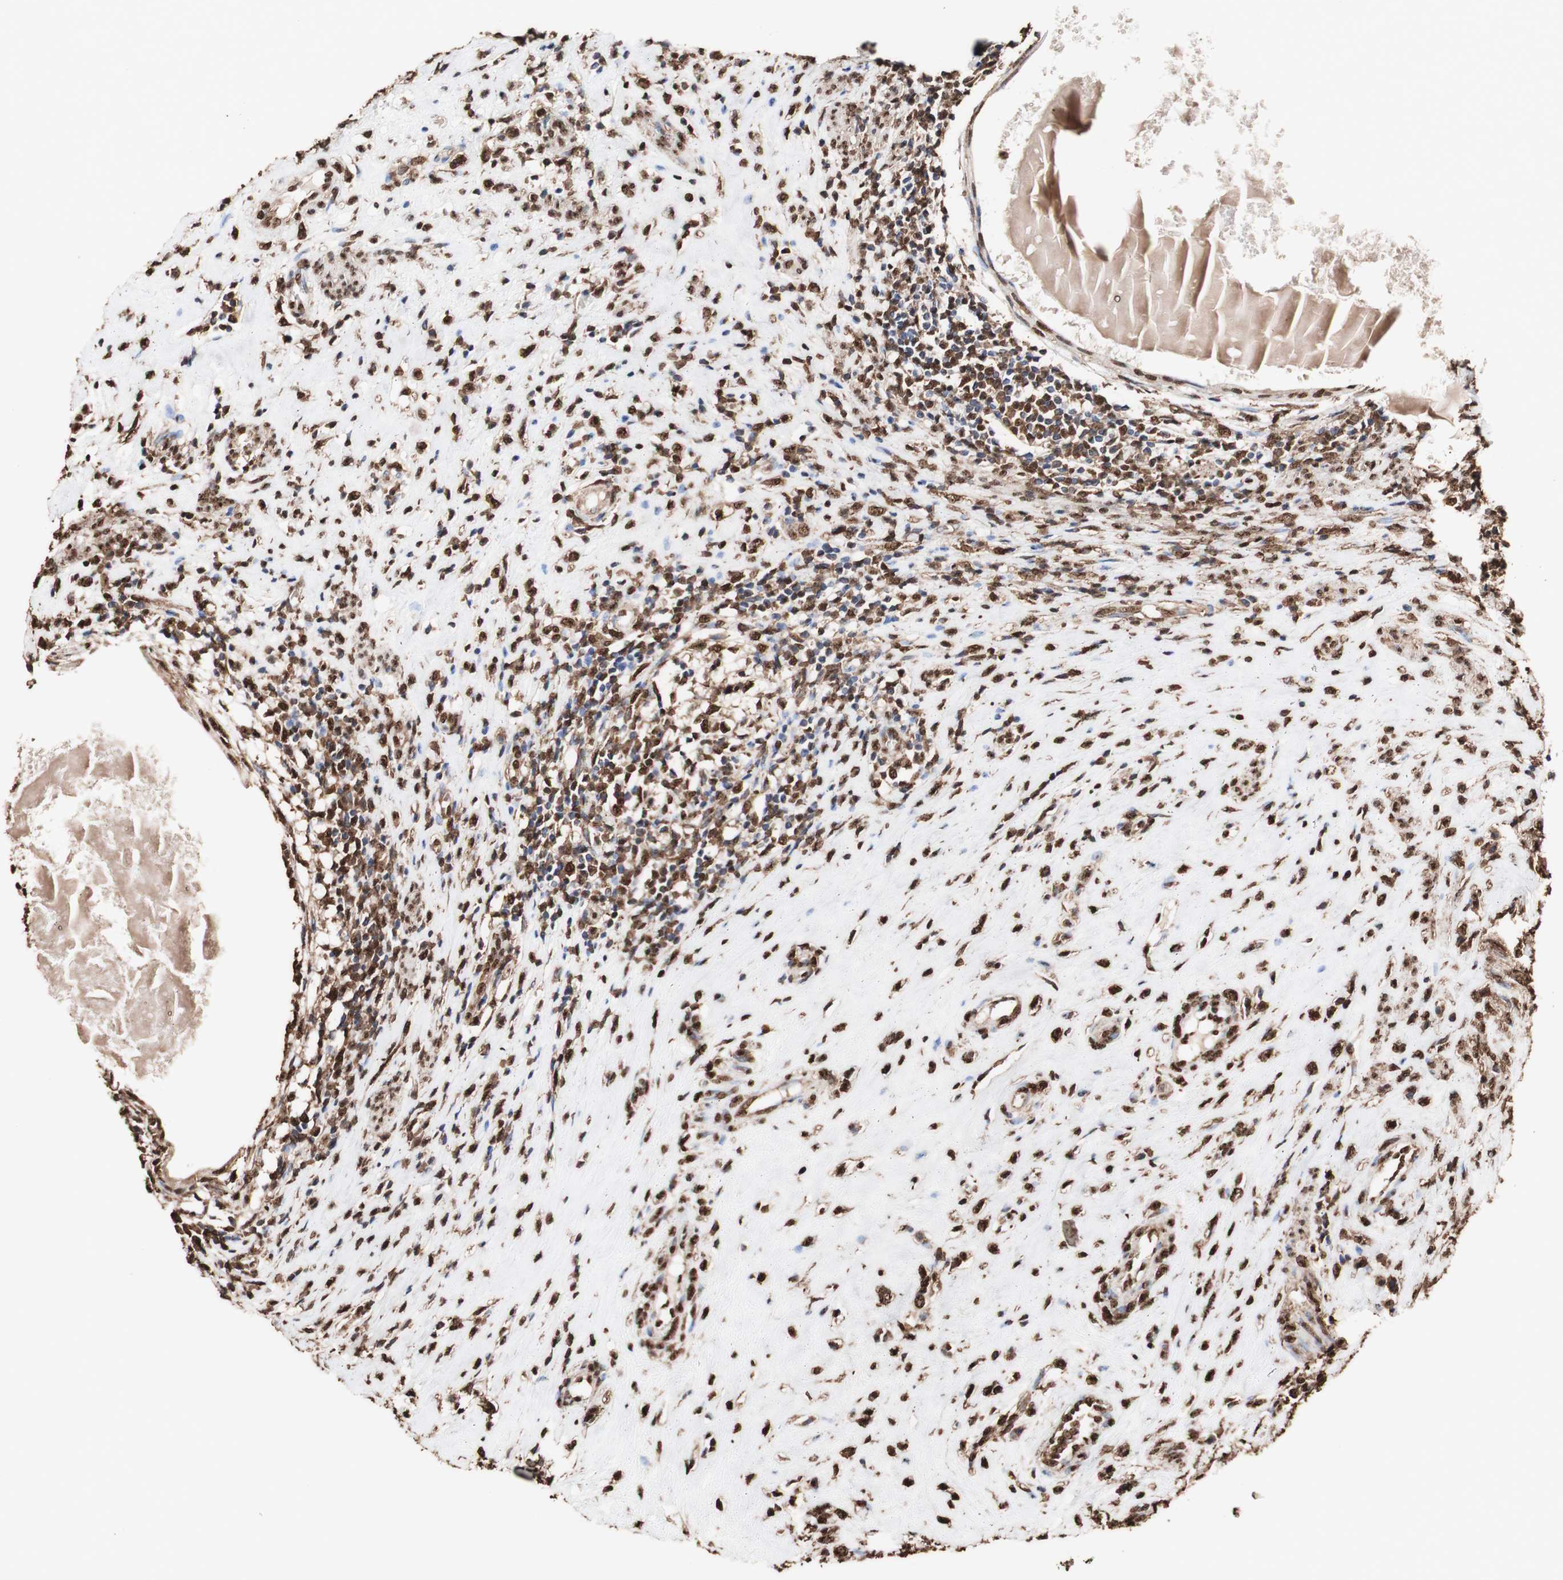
{"staining": {"intensity": "moderate", "quantity": ">75%", "location": "cytoplasmic/membranous,nuclear"}, "tissue": "testis cancer", "cell_type": "Tumor cells", "image_type": "cancer", "snomed": [{"axis": "morphology", "description": "Necrosis, NOS"}, {"axis": "morphology", "description": "Carcinoma, Embryonal, NOS"}, {"axis": "topography", "description": "Testis"}], "caption": "The immunohistochemical stain labels moderate cytoplasmic/membranous and nuclear staining in tumor cells of testis embryonal carcinoma tissue.", "gene": "PIDD1", "patient": {"sex": "male", "age": 19}}